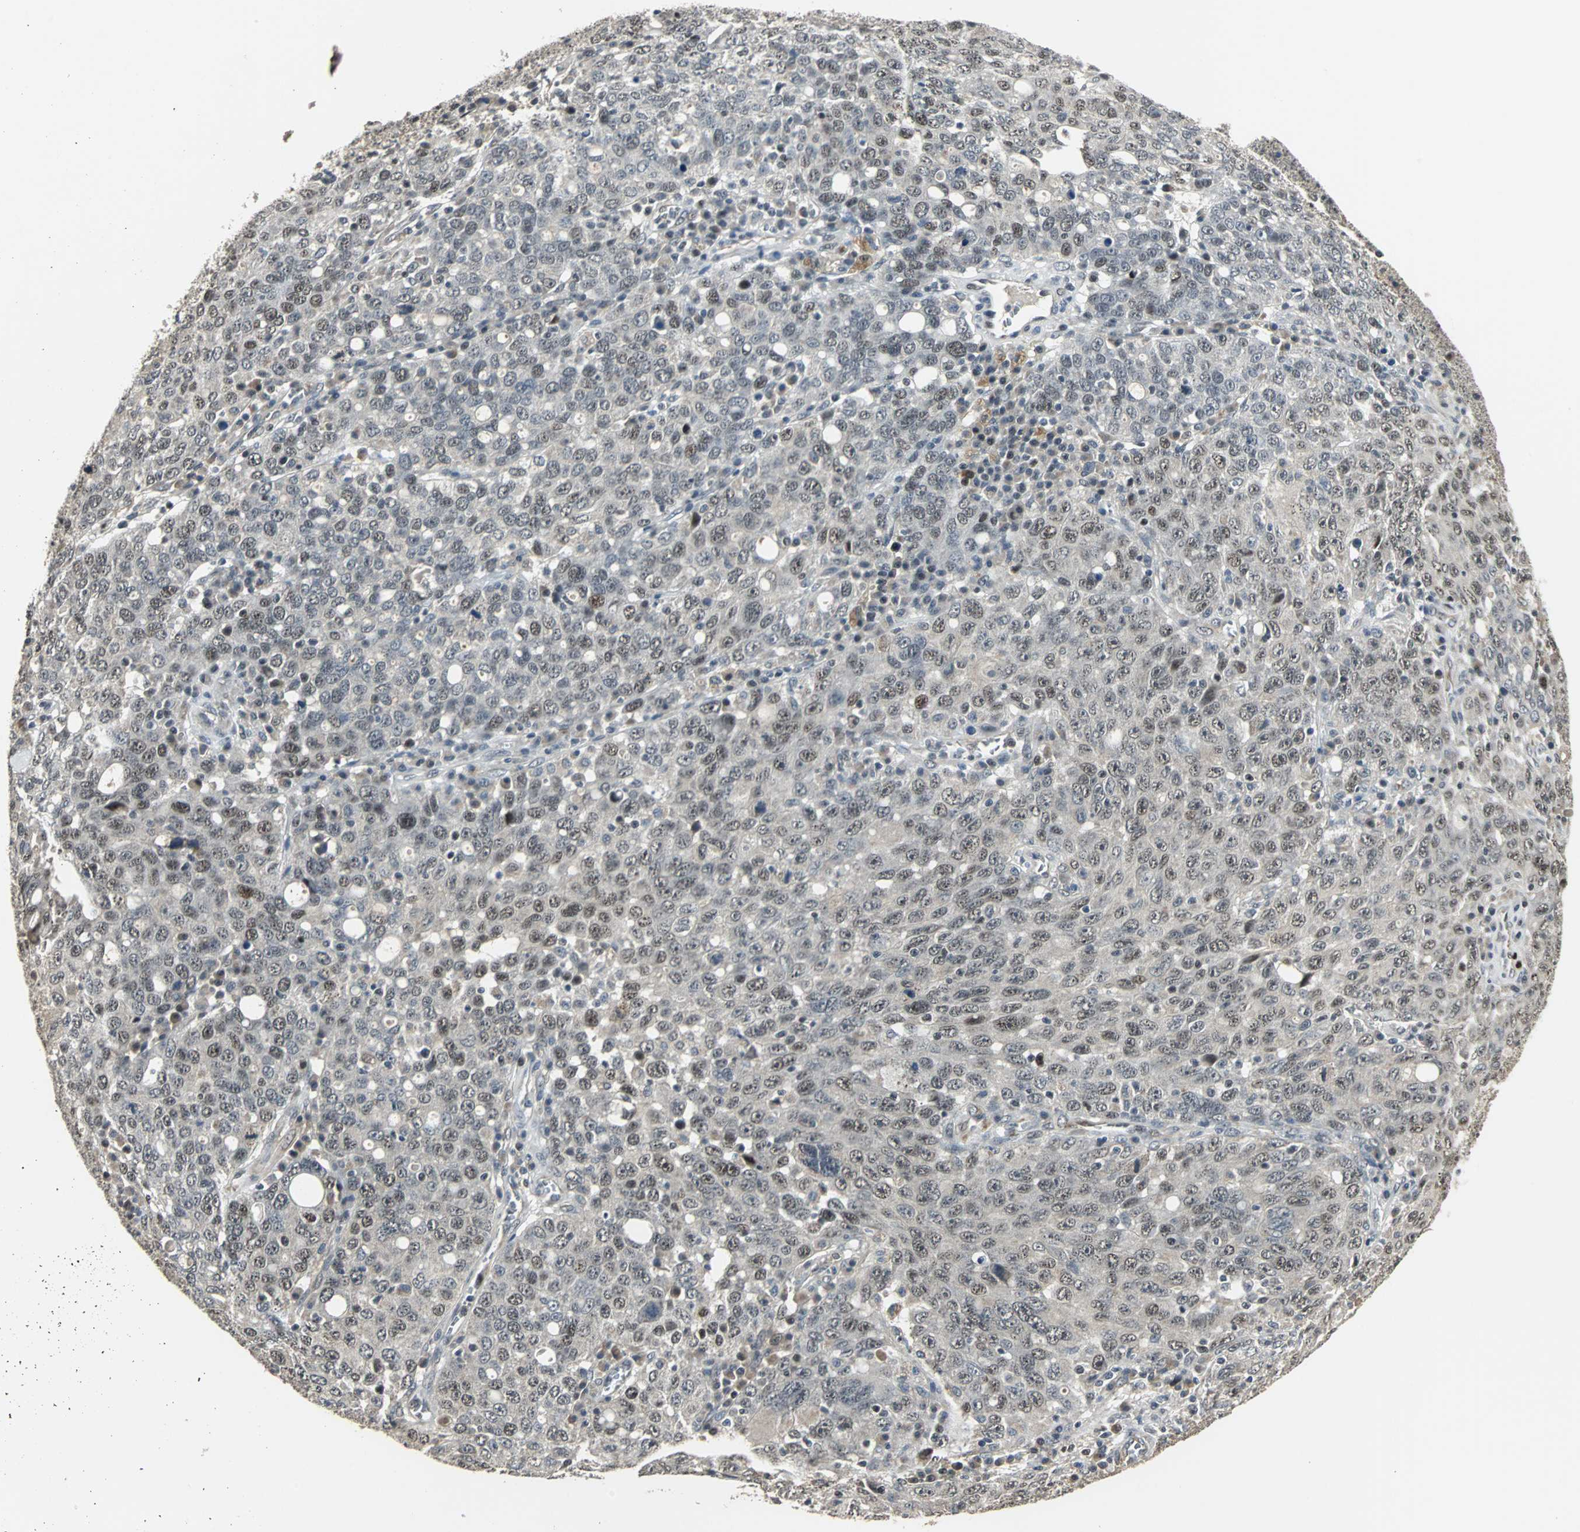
{"staining": {"intensity": "weak", "quantity": "25%-75%", "location": "nuclear"}, "tissue": "ovarian cancer", "cell_type": "Tumor cells", "image_type": "cancer", "snomed": [{"axis": "morphology", "description": "Carcinoma, endometroid"}, {"axis": "topography", "description": "Ovary"}], "caption": "The photomicrograph exhibits staining of endometroid carcinoma (ovarian), revealing weak nuclear protein positivity (brown color) within tumor cells. (Stains: DAB in brown, nuclei in blue, Microscopy: brightfield microscopy at high magnification).", "gene": "MED4", "patient": {"sex": "female", "age": 62}}